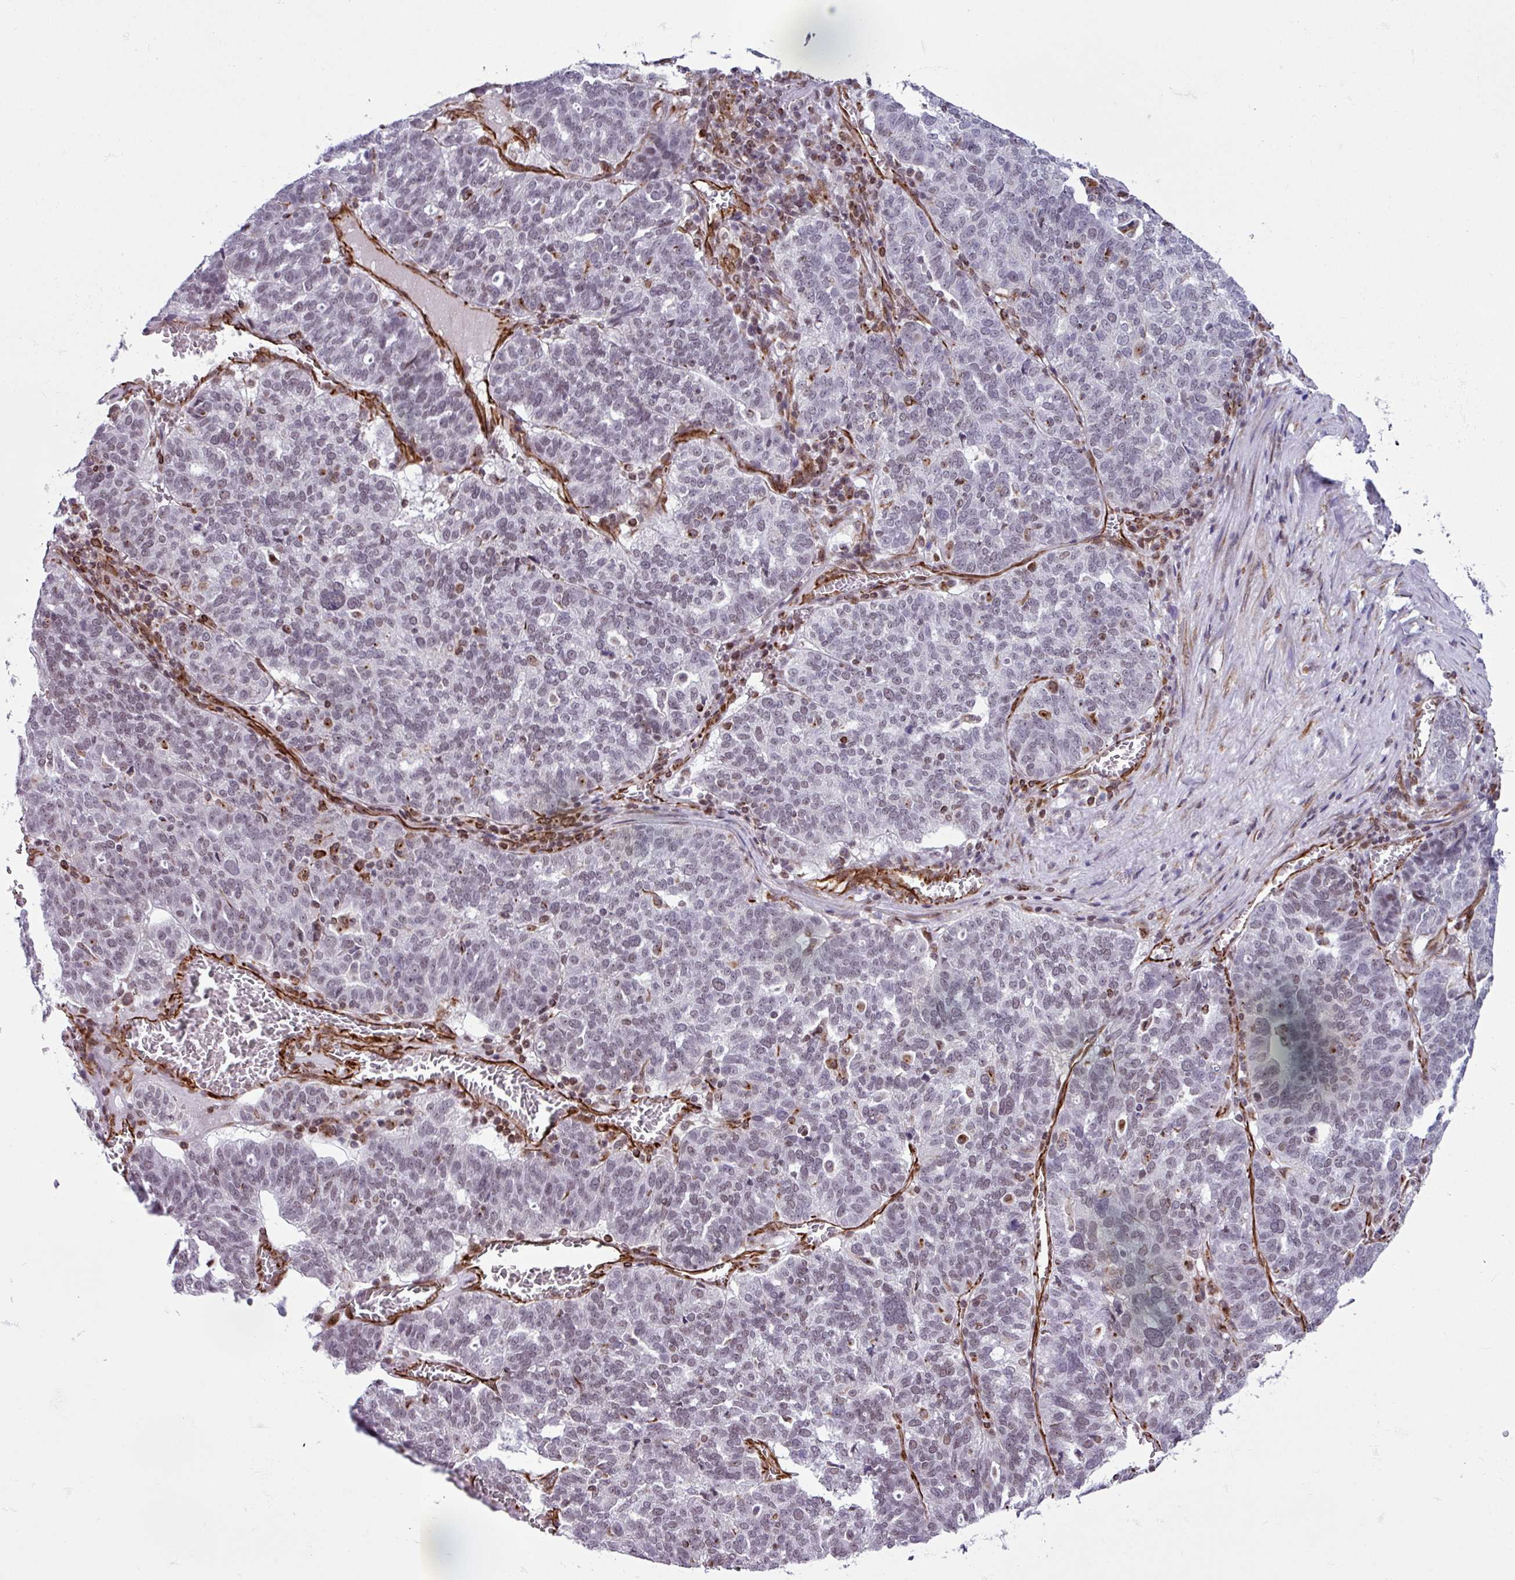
{"staining": {"intensity": "negative", "quantity": "none", "location": "none"}, "tissue": "ovarian cancer", "cell_type": "Tumor cells", "image_type": "cancer", "snomed": [{"axis": "morphology", "description": "Cystadenocarcinoma, serous, NOS"}, {"axis": "topography", "description": "Ovary"}], "caption": "Ovarian cancer was stained to show a protein in brown. There is no significant positivity in tumor cells.", "gene": "CHD3", "patient": {"sex": "female", "age": 59}}